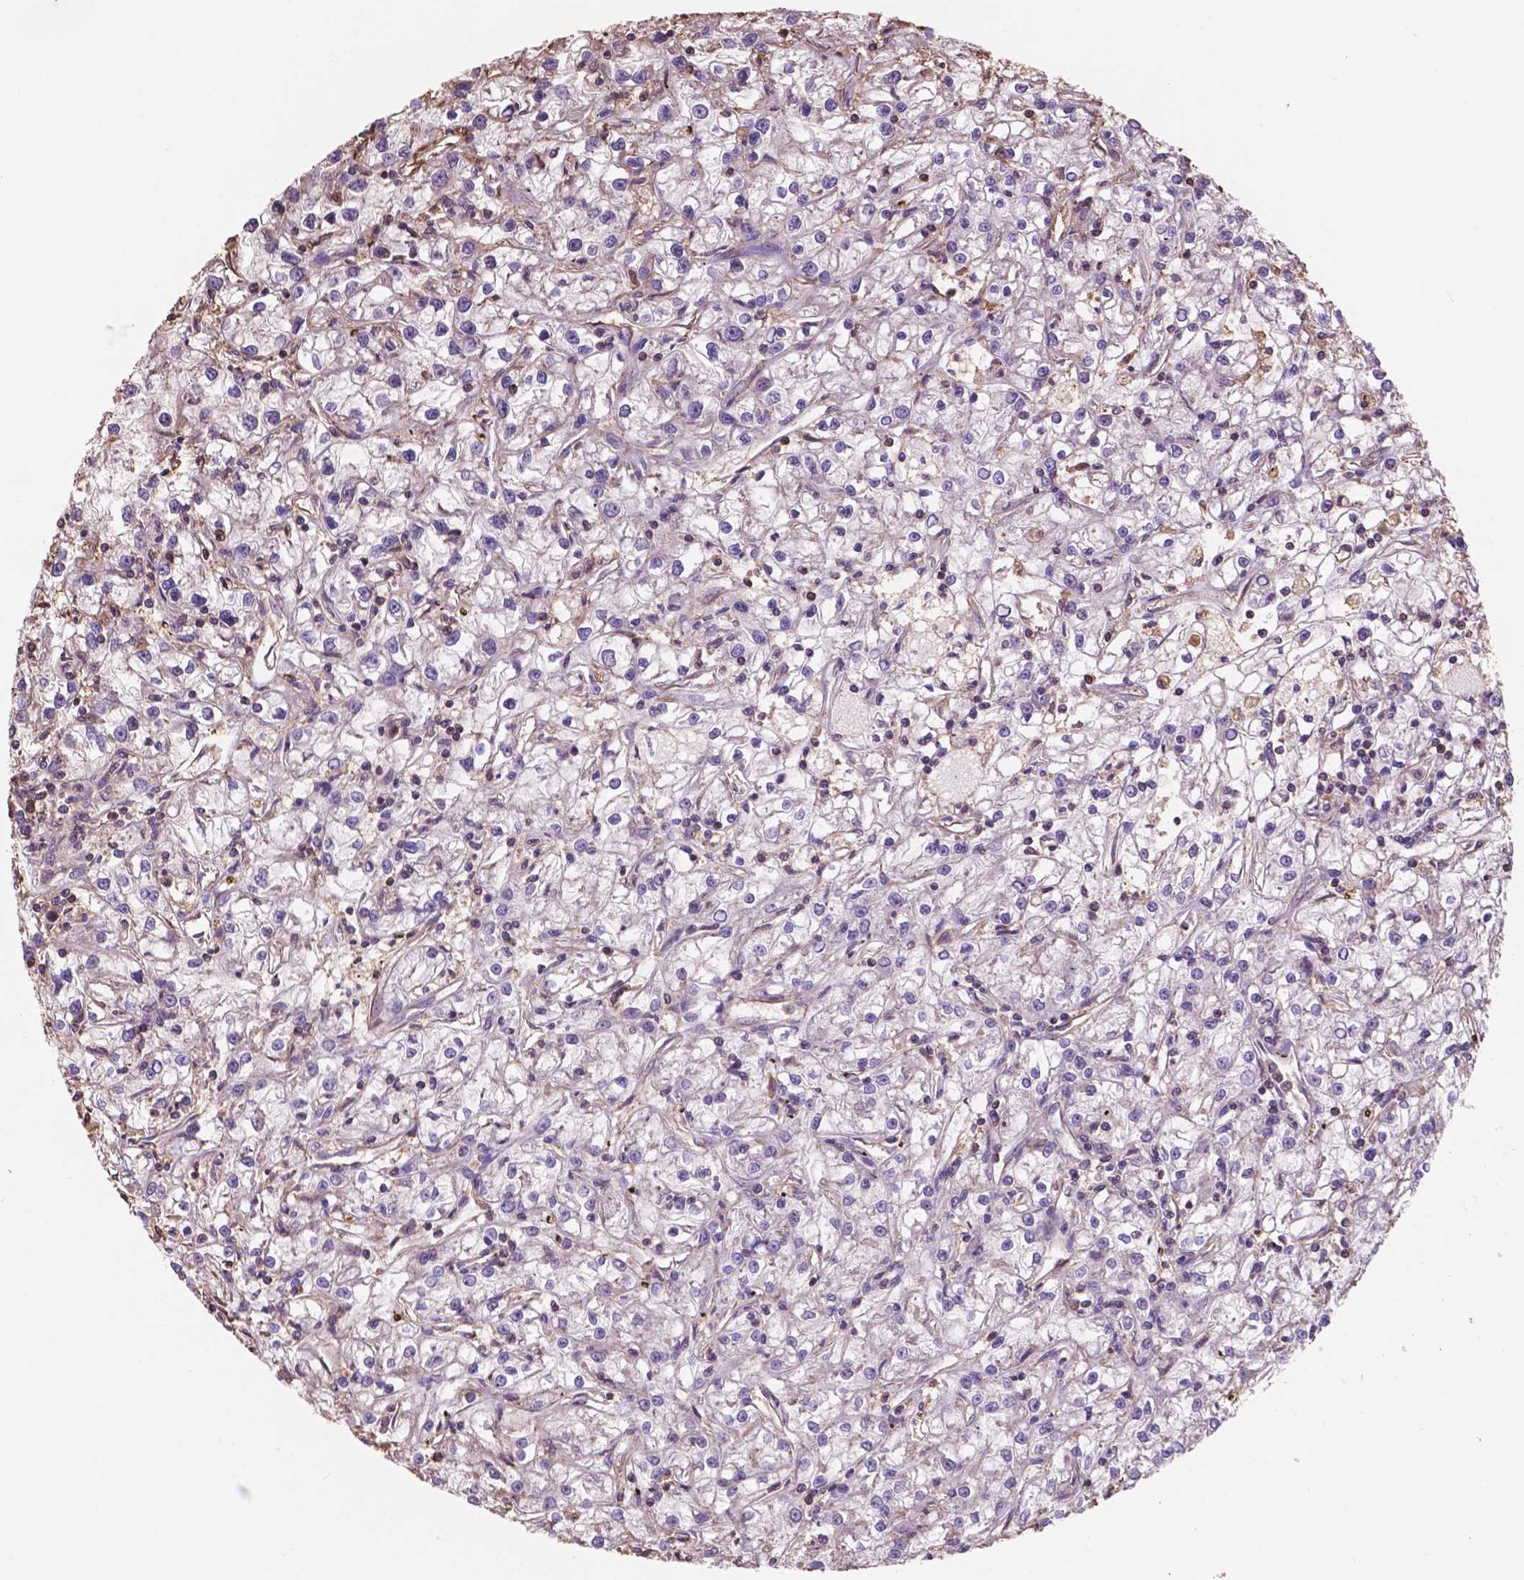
{"staining": {"intensity": "negative", "quantity": "none", "location": "none"}, "tissue": "renal cancer", "cell_type": "Tumor cells", "image_type": "cancer", "snomed": [{"axis": "morphology", "description": "Adenocarcinoma, NOS"}, {"axis": "topography", "description": "Kidney"}], "caption": "The micrograph displays no significant expression in tumor cells of adenocarcinoma (renal).", "gene": "NIPA2", "patient": {"sex": "female", "age": 59}}